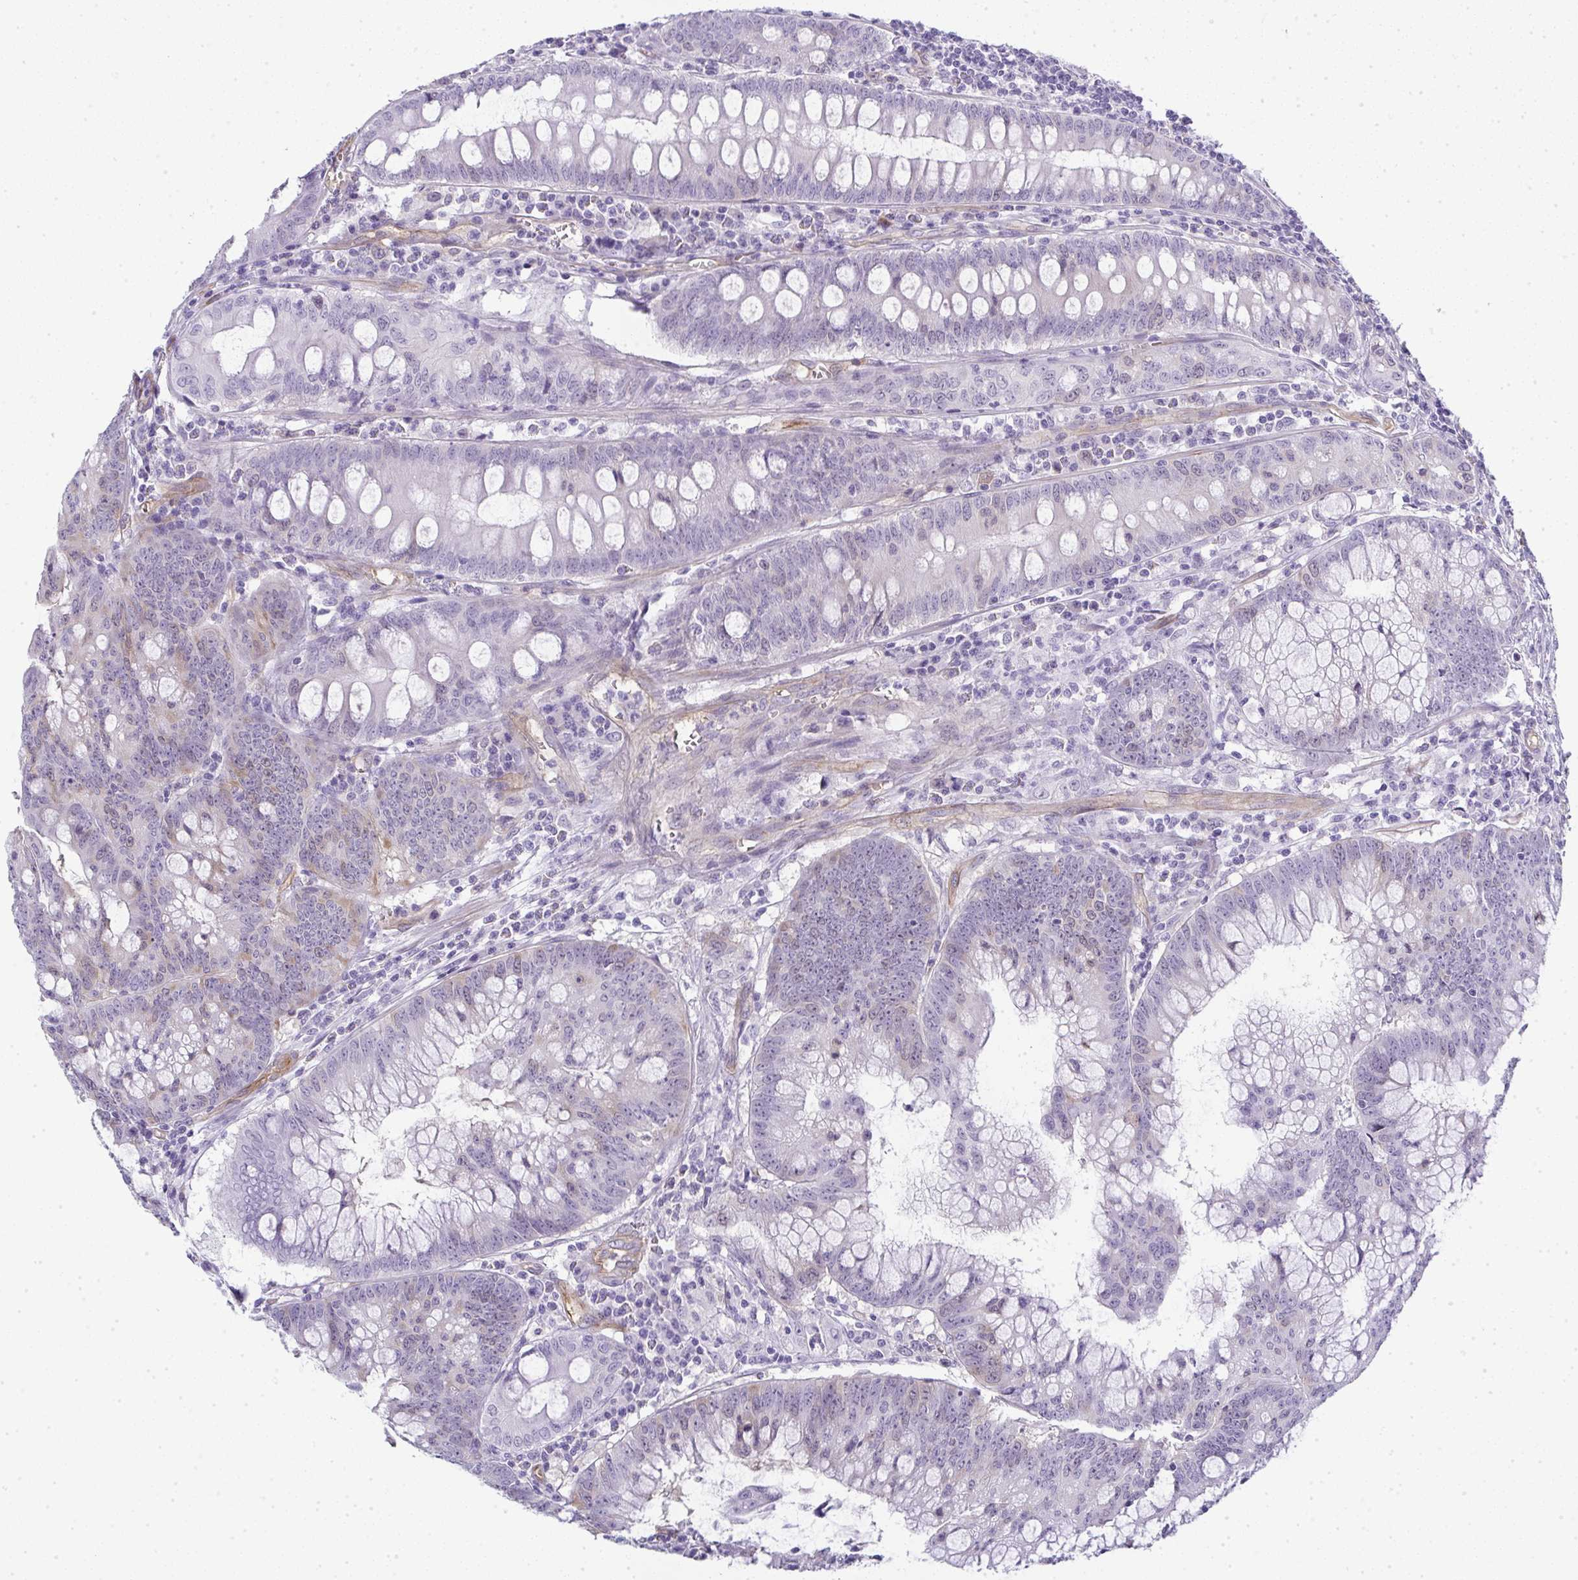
{"staining": {"intensity": "weak", "quantity": "<25%", "location": "cytoplasmic/membranous"}, "tissue": "colorectal cancer", "cell_type": "Tumor cells", "image_type": "cancer", "snomed": [{"axis": "morphology", "description": "Adenocarcinoma, NOS"}, {"axis": "topography", "description": "Colon"}], "caption": "Micrograph shows no protein expression in tumor cells of colorectal adenocarcinoma tissue. (Immunohistochemistry, brightfield microscopy, high magnification).", "gene": "UBE2S", "patient": {"sex": "male", "age": 62}}